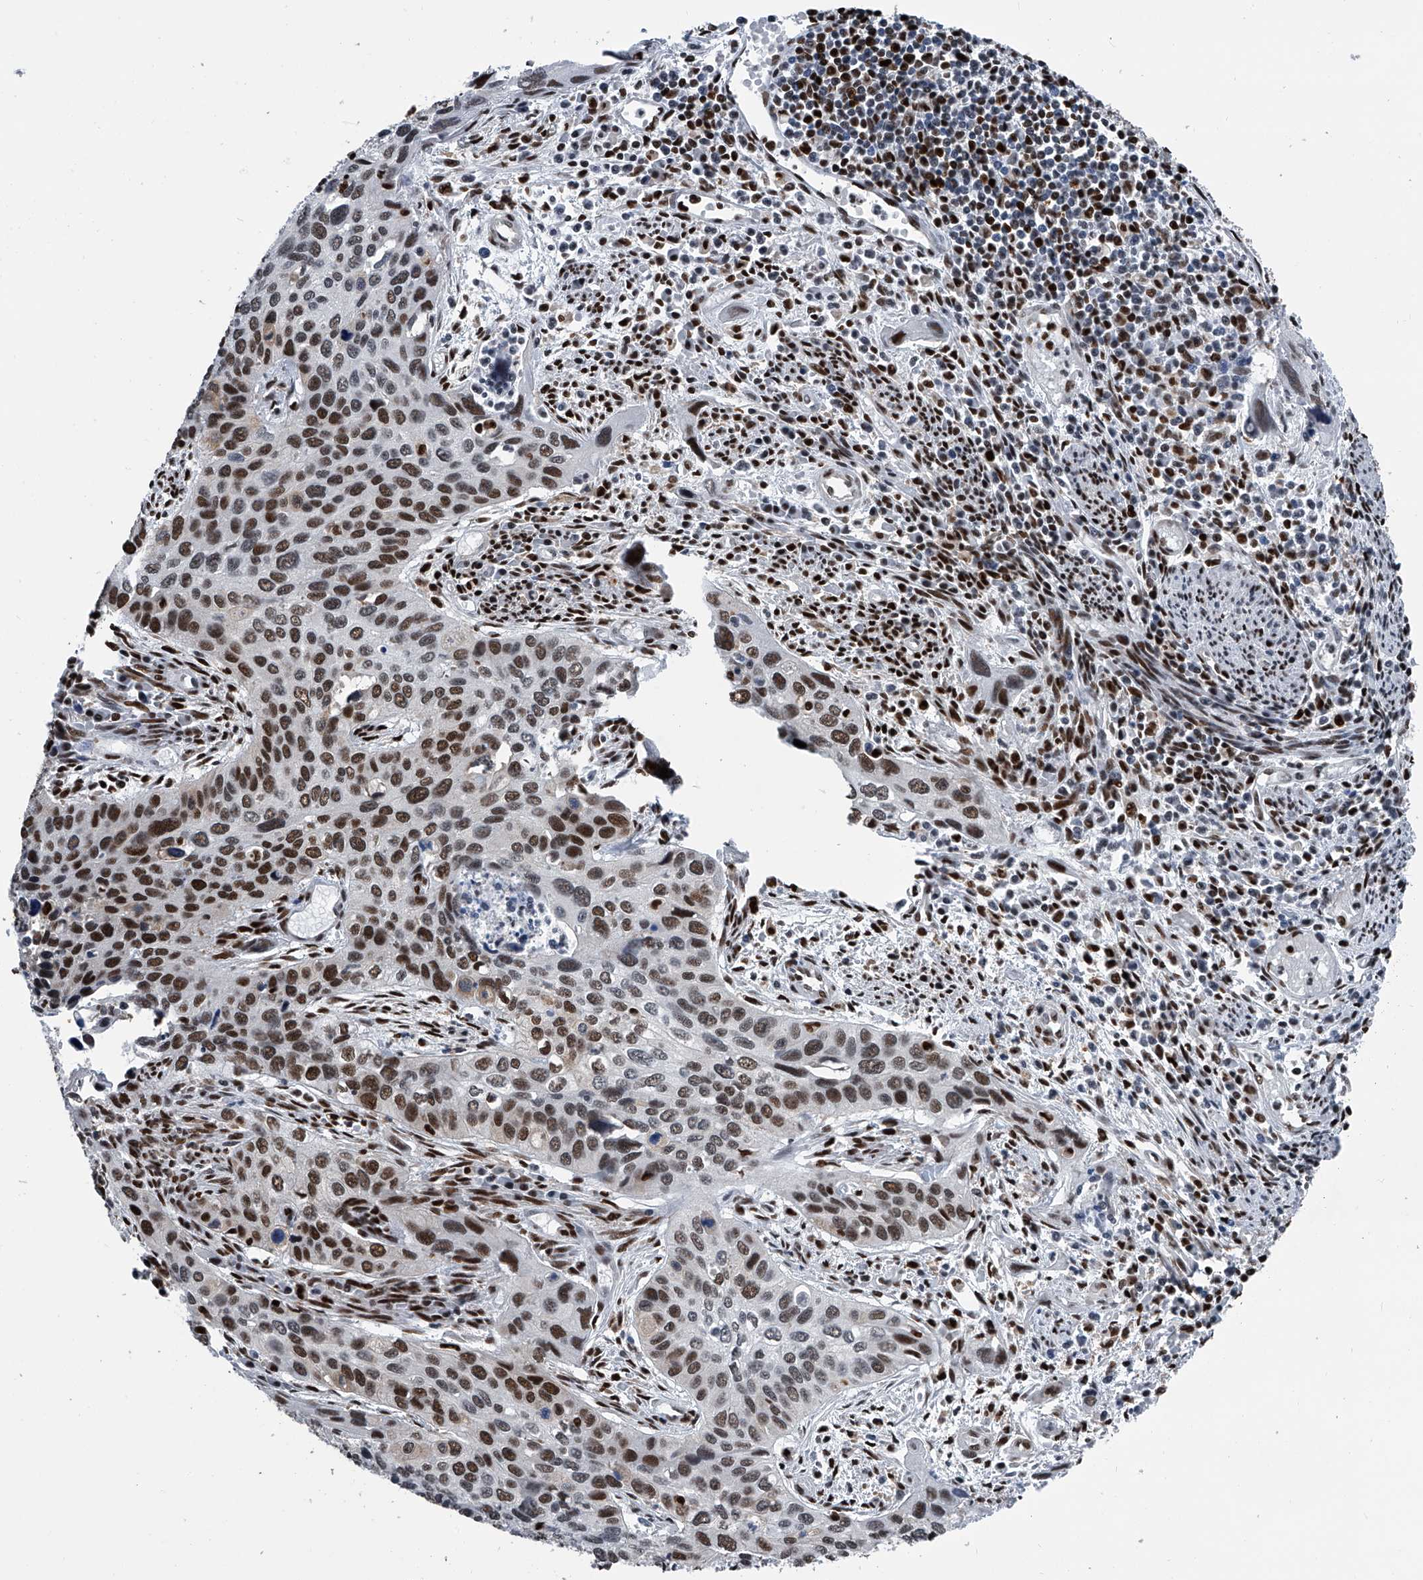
{"staining": {"intensity": "moderate", "quantity": ">75%", "location": "nuclear"}, "tissue": "cervical cancer", "cell_type": "Tumor cells", "image_type": "cancer", "snomed": [{"axis": "morphology", "description": "Squamous cell carcinoma, NOS"}, {"axis": "topography", "description": "Cervix"}], "caption": "This image reveals immunohistochemistry (IHC) staining of human squamous cell carcinoma (cervical), with medium moderate nuclear expression in about >75% of tumor cells.", "gene": "FKBP5", "patient": {"sex": "female", "age": 55}}